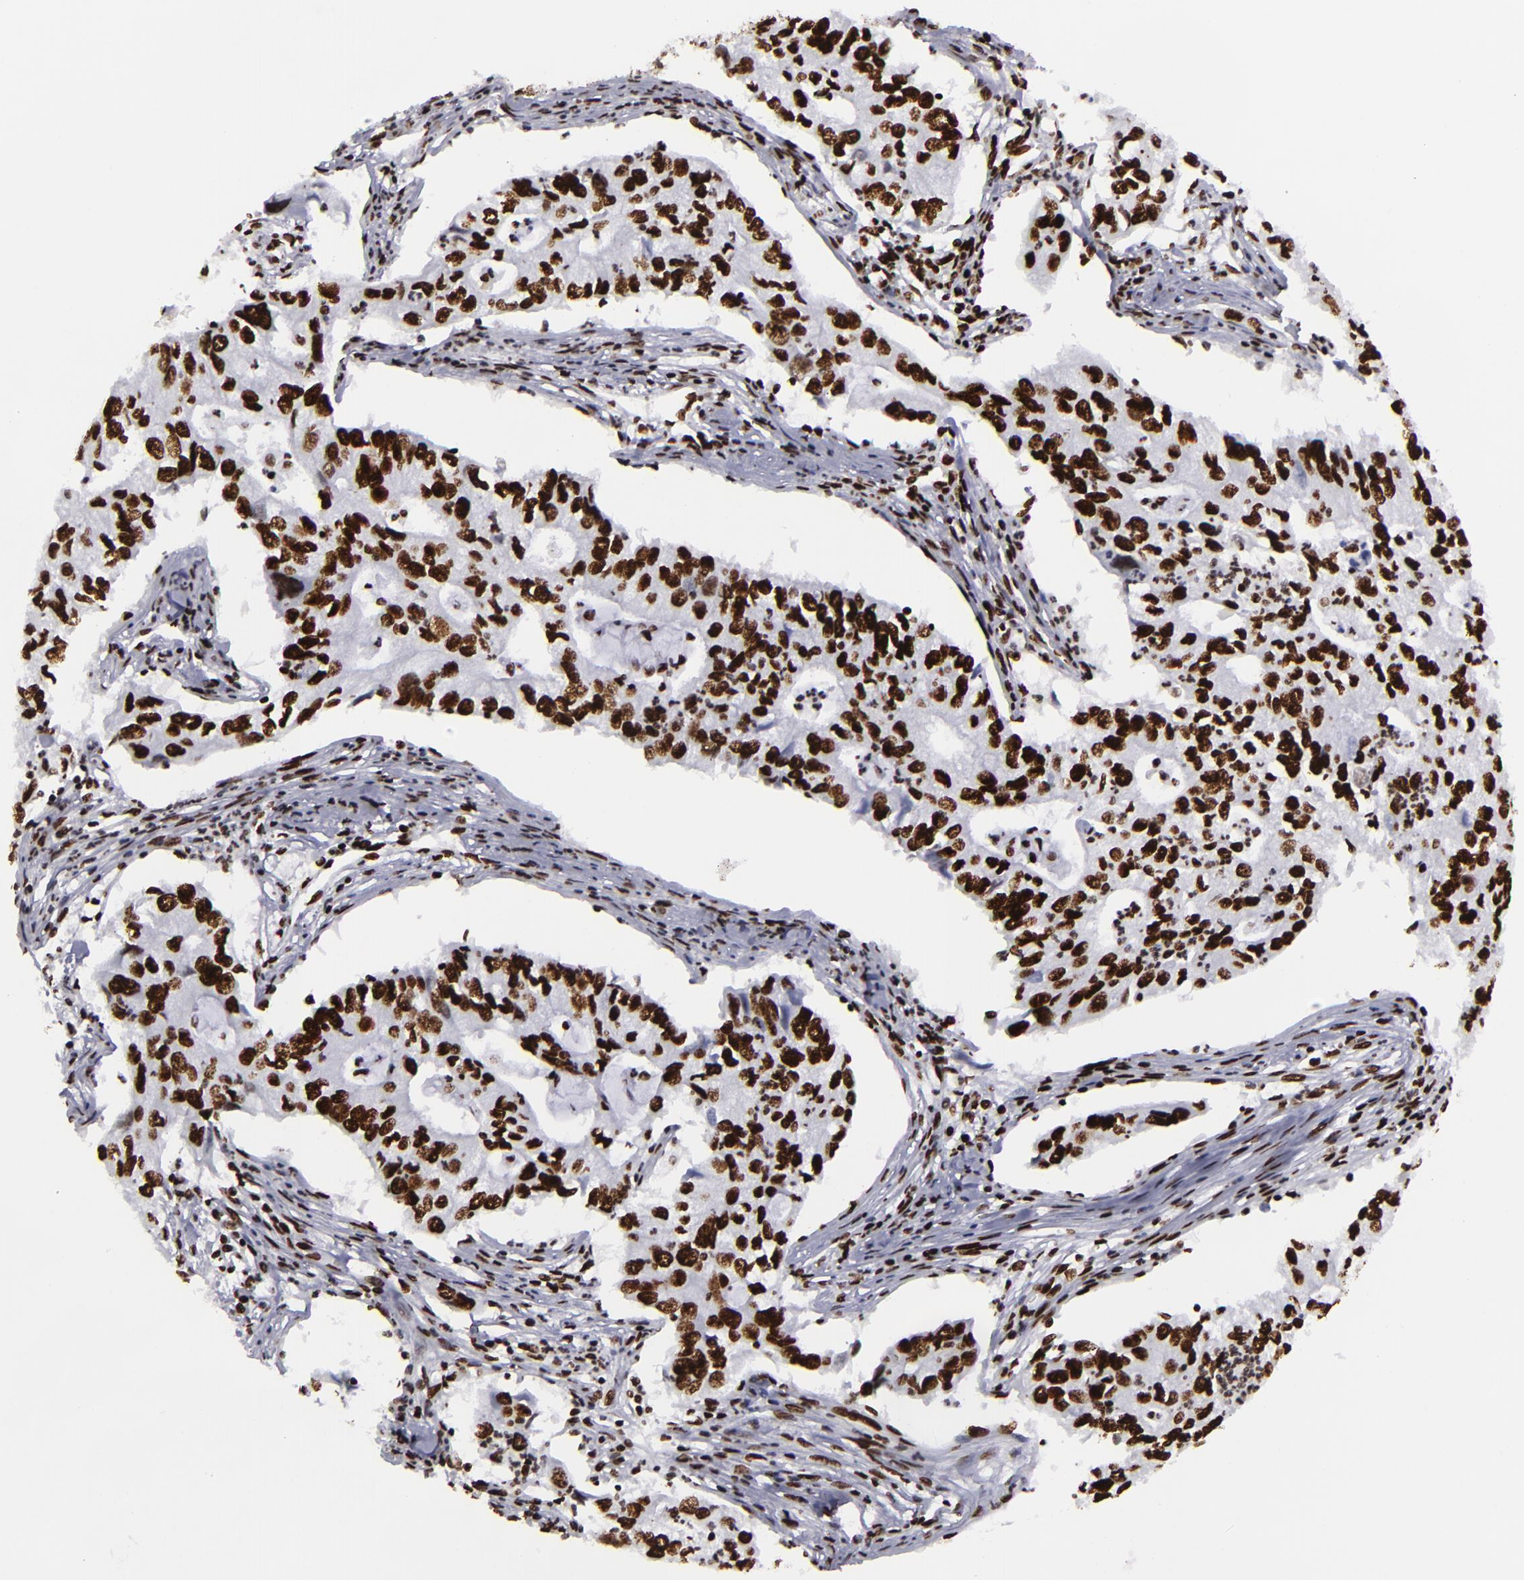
{"staining": {"intensity": "strong", "quantity": ">75%", "location": "nuclear"}, "tissue": "lung cancer", "cell_type": "Tumor cells", "image_type": "cancer", "snomed": [{"axis": "morphology", "description": "Adenocarcinoma, NOS"}, {"axis": "topography", "description": "Lung"}], "caption": "Lung adenocarcinoma was stained to show a protein in brown. There is high levels of strong nuclear staining in about >75% of tumor cells. The staining was performed using DAB (3,3'-diaminobenzidine), with brown indicating positive protein expression. Nuclei are stained blue with hematoxylin.", "gene": "SAFB", "patient": {"sex": "male", "age": 48}}